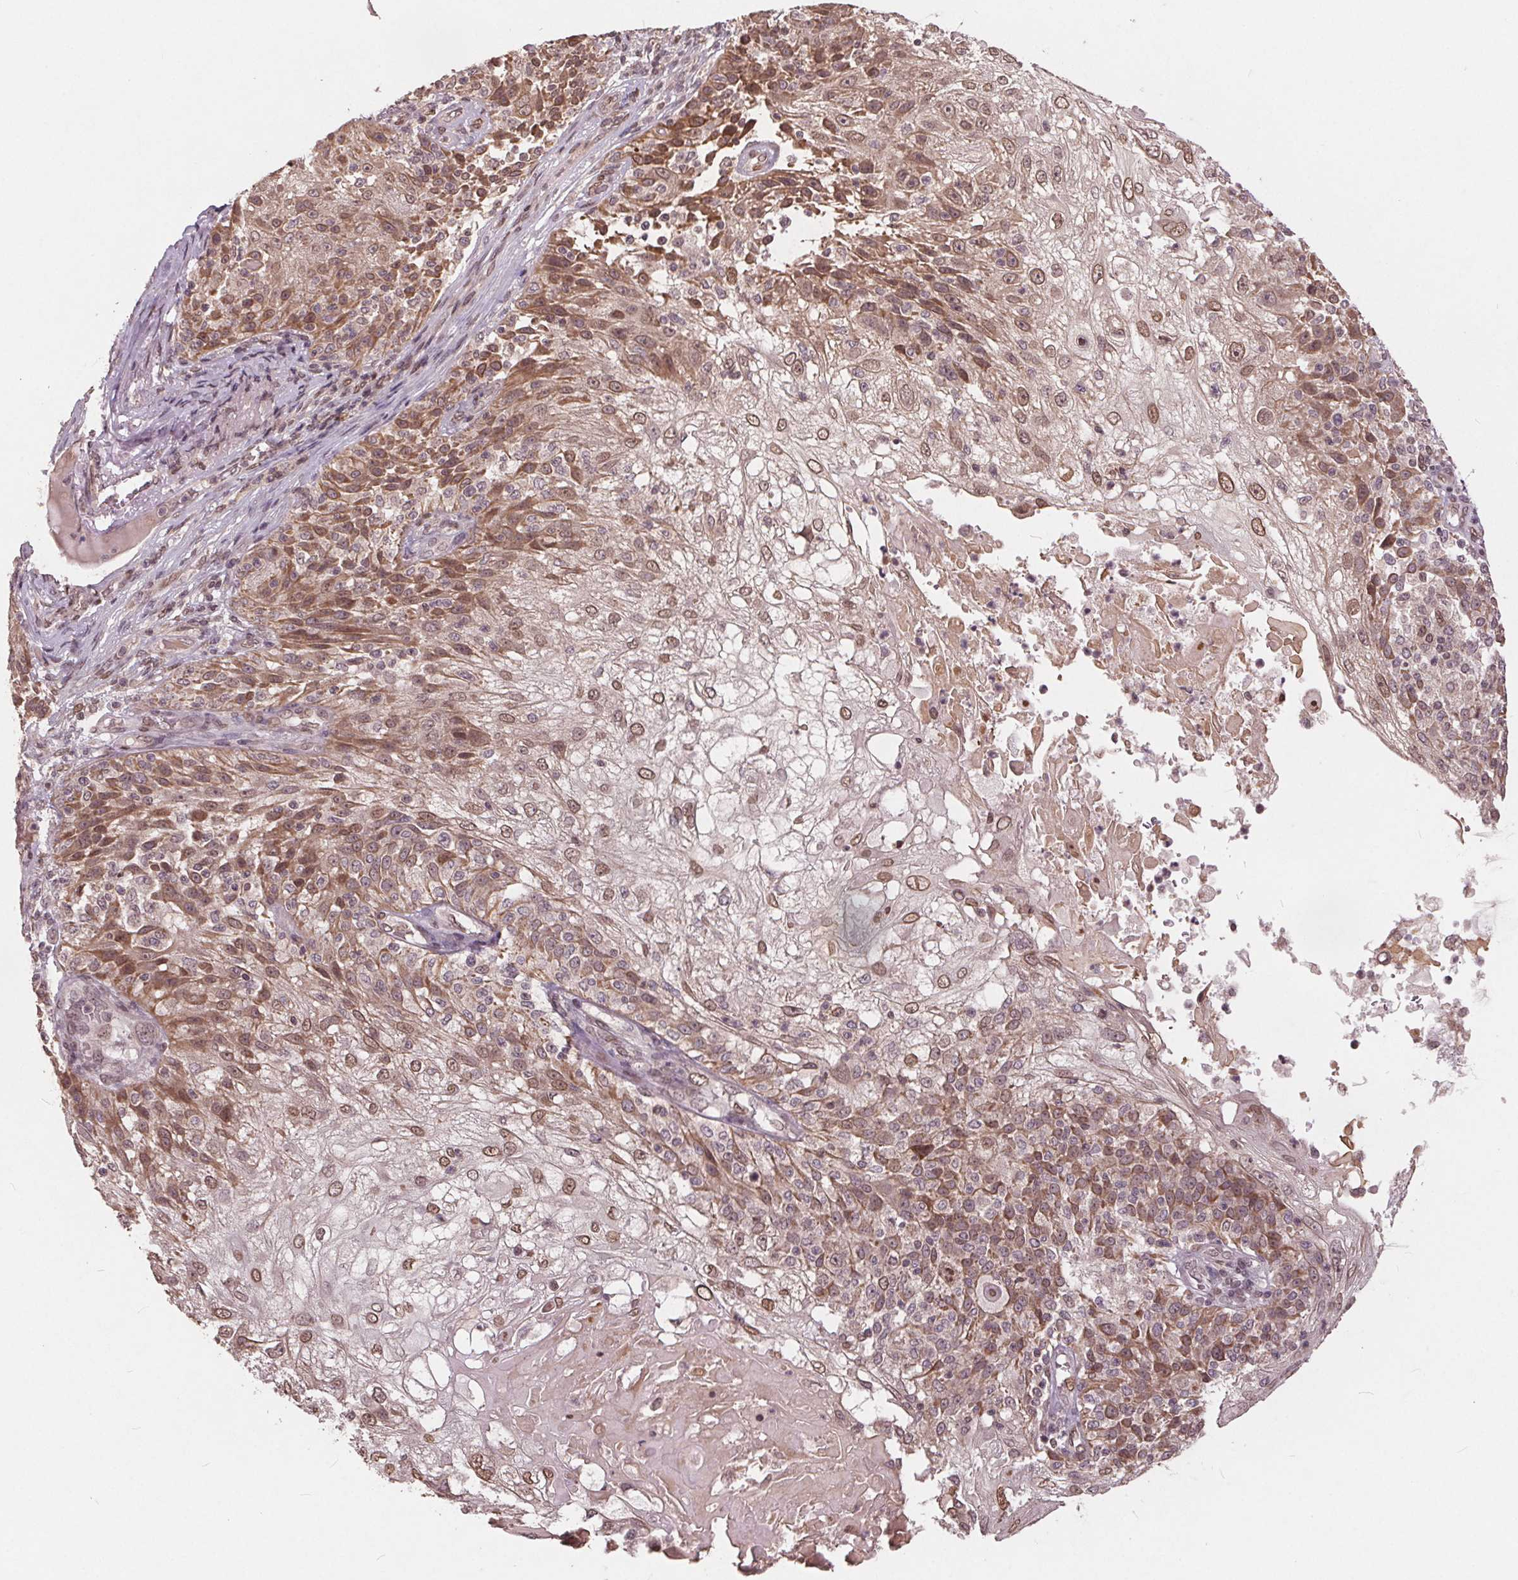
{"staining": {"intensity": "moderate", "quantity": ">75%", "location": "cytoplasmic/membranous,nuclear"}, "tissue": "skin cancer", "cell_type": "Tumor cells", "image_type": "cancer", "snomed": [{"axis": "morphology", "description": "Normal tissue, NOS"}, {"axis": "morphology", "description": "Squamous cell carcinoma, NOS"}, {"axis": "topography", "description": "Skin"}], "caption": "IHC histopathology image of squamous cell carcinoma (skin) stained for a protein (brown), which reveals medium levels of moderate cytoplasmic/membranous and nuclear positivity in approximately >75% of tumor cells.", "gene": "HIF1AN", "patient": {"sex": "female", "age": 83}}